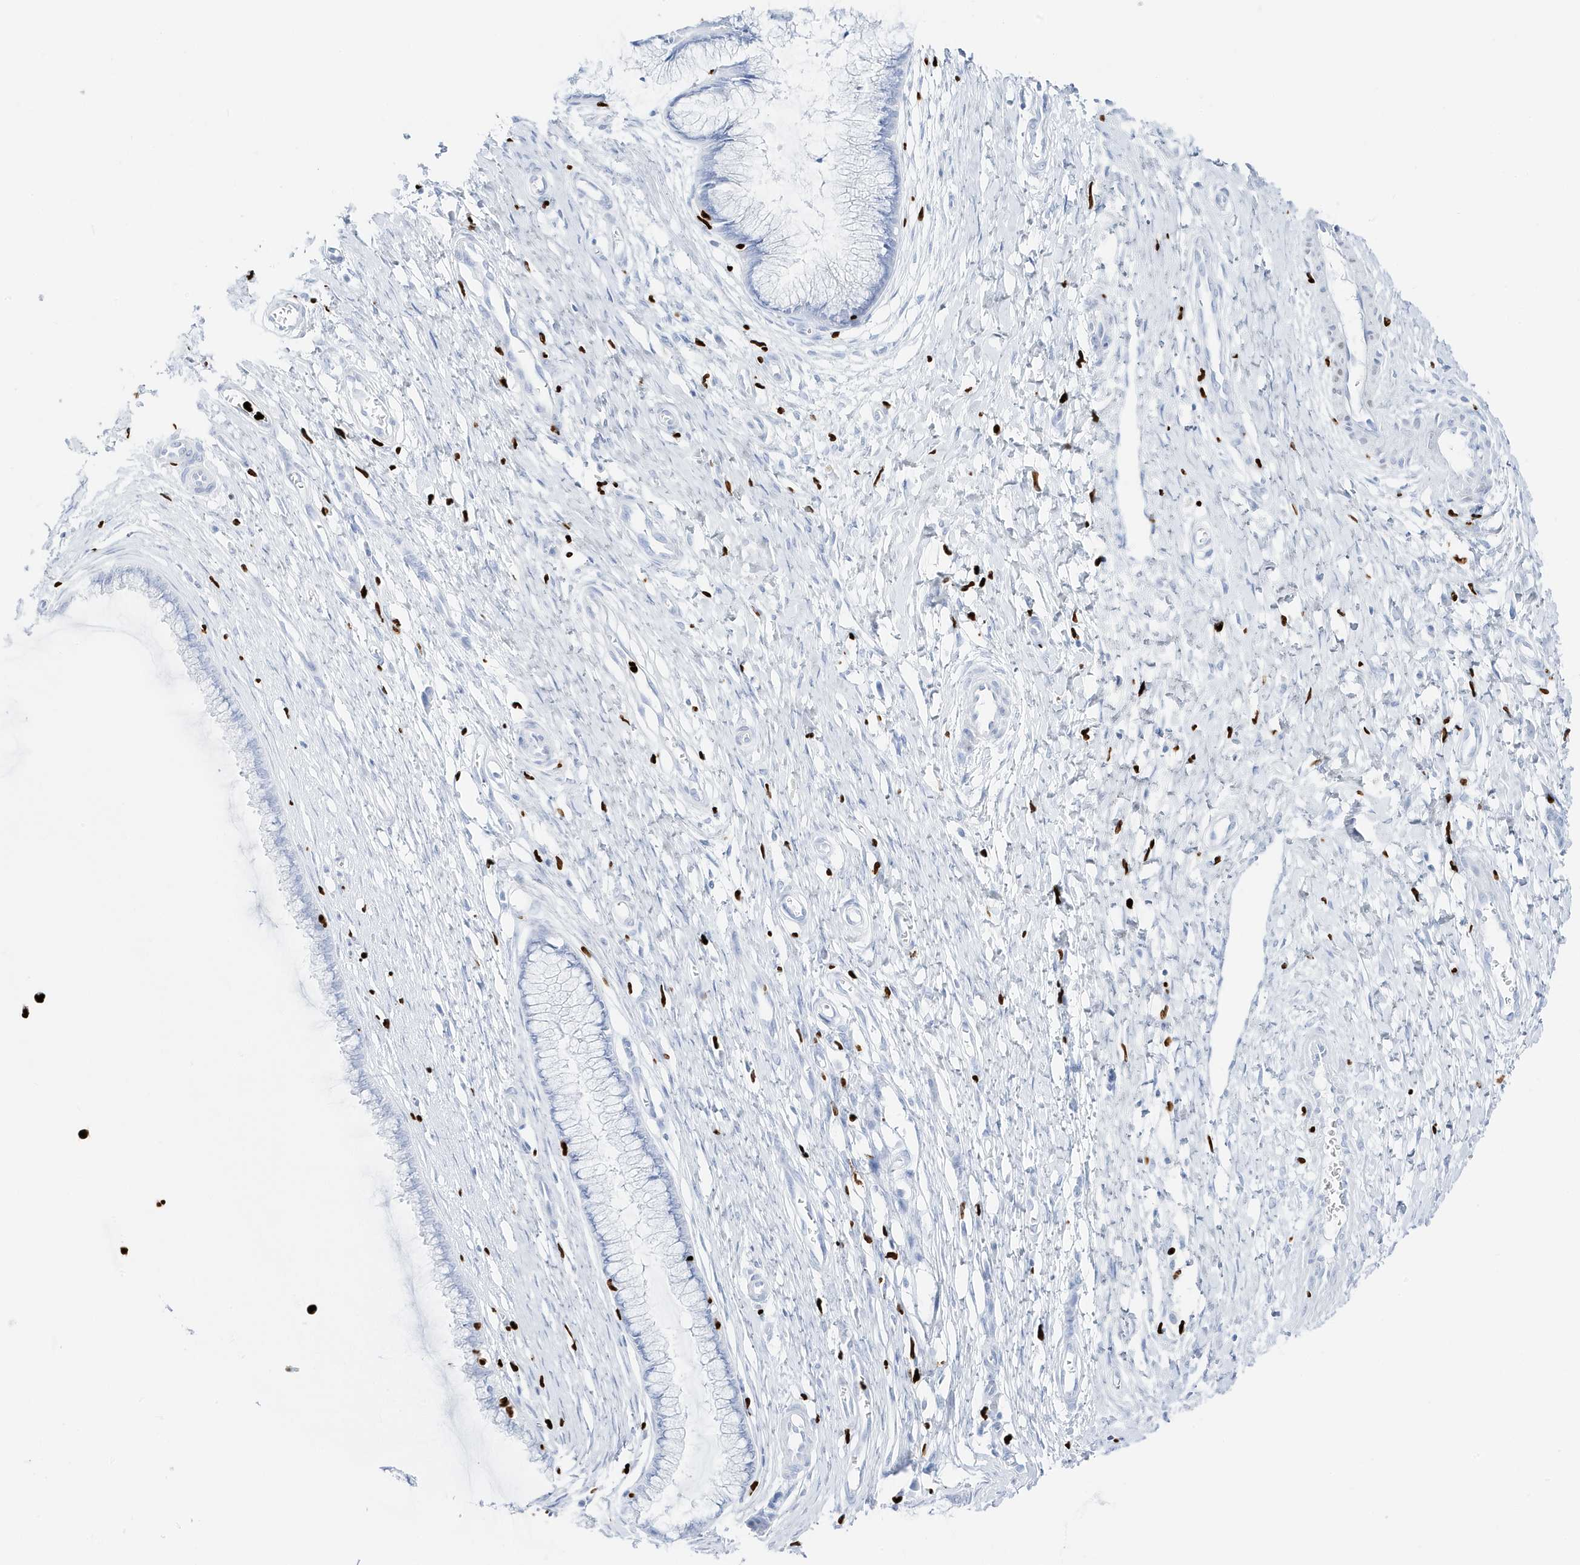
{"staining": {"intensity": "negative", "quantity": "none", "location": "none"}, "tissue": "cervix", "cell_type": "Glandular cells", "image_type": "normal", "snomed": [{"axis": "morphology", "description": "Normal tissue, NOS"}, {"axis": "topography", "description": "Cervix"}], "caption": "Immunohistochemical staining of normal human cervix demonstrates no significant staining in glandular cells.", "gene": "MNDA", "patient": {"sex": "female", "age": 55}}